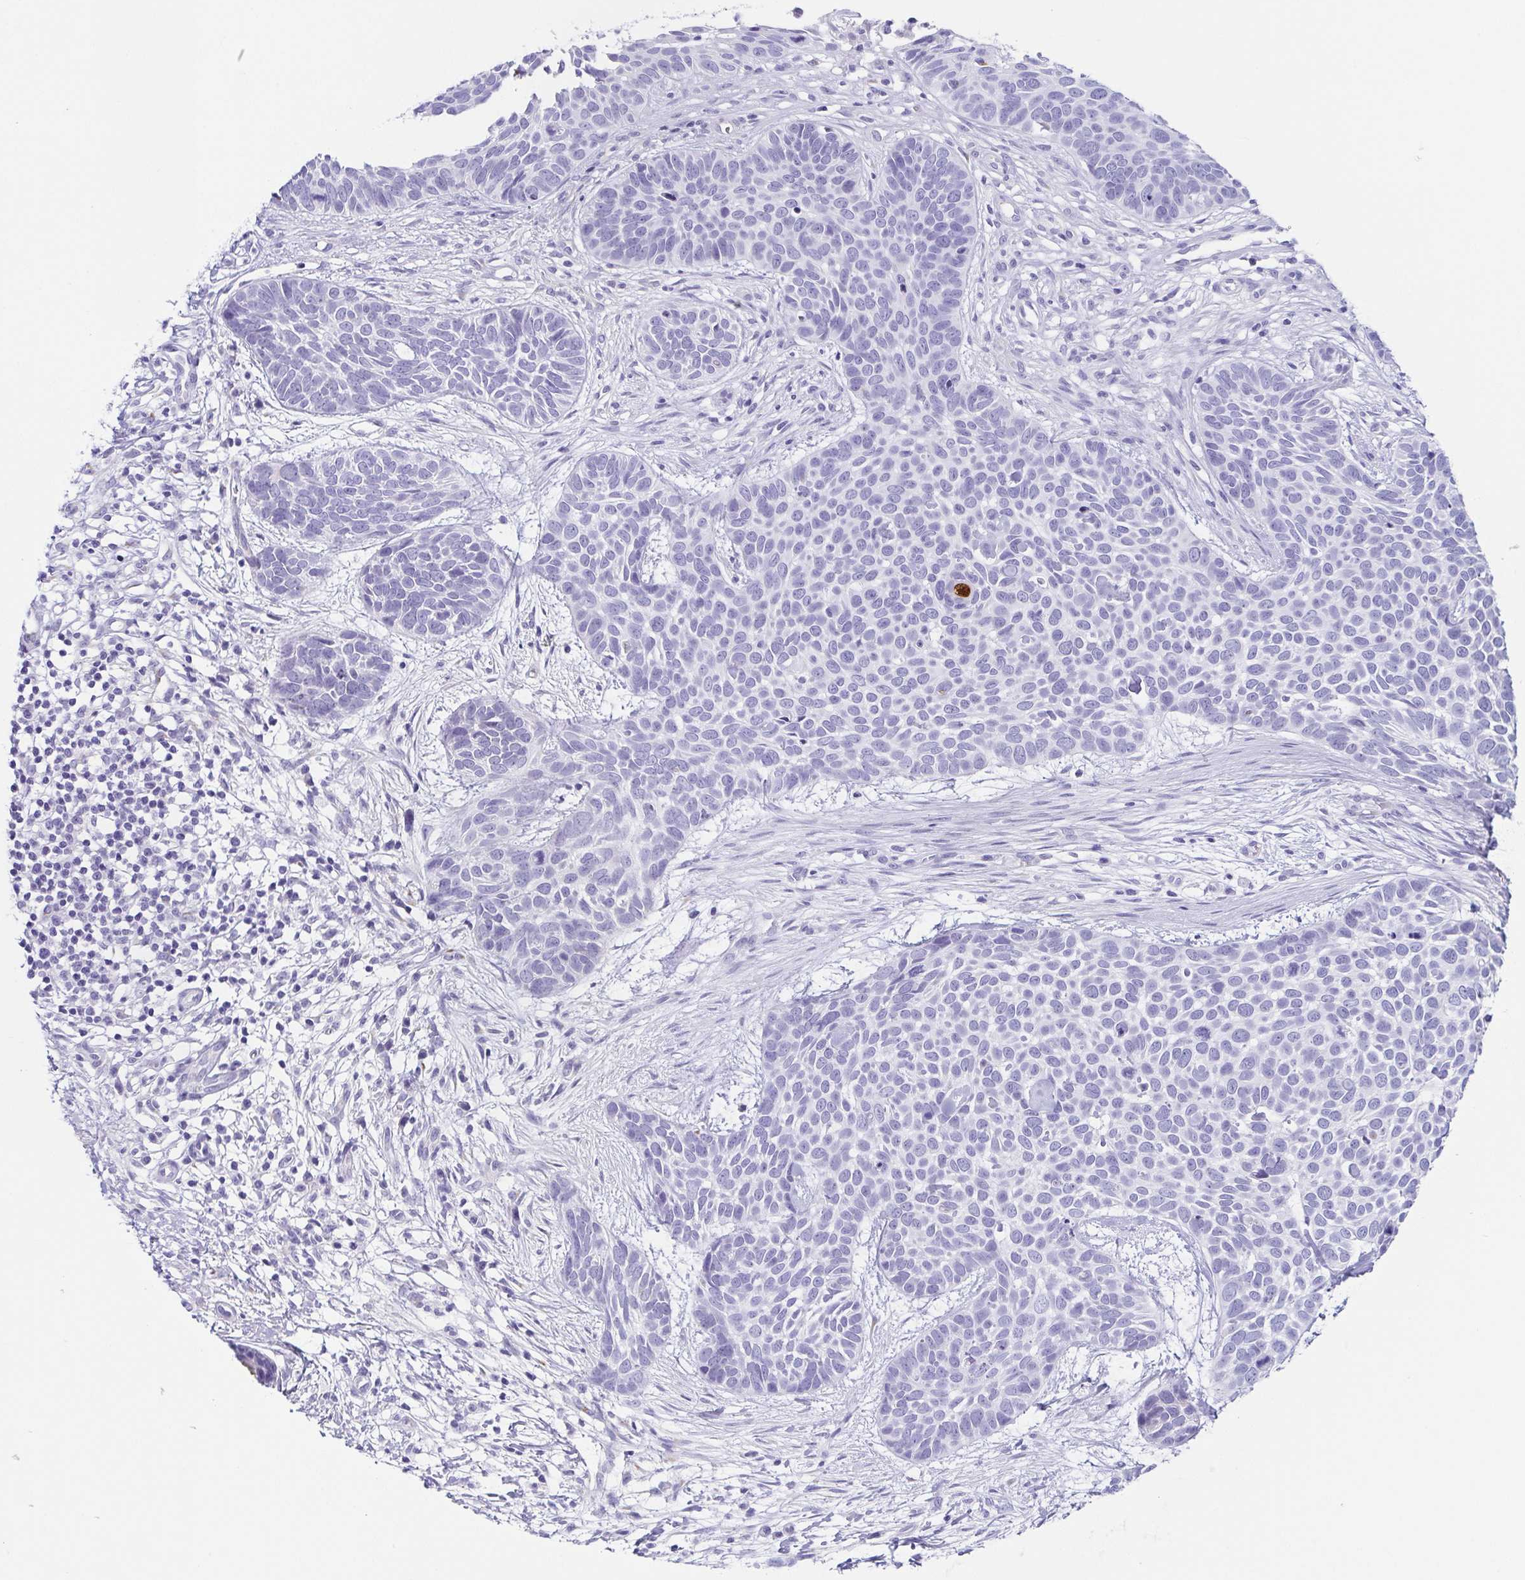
{"staining": {"intensity": "negative", "quantity": "none", "location": "none"}, "tissue": "skin cancer", "cell_type": "Tumor cells", "image_type": "cancer", "snomed": [{"axis": "morphology", "description": "Basal cell carcinoma"}, {"axis": "topography", "description": "Skin"}], "caption": "This is an immunohistochemistry (IHC) image of basal cell carcinoma (skin). There is no expression in tumor cells.", "gene": "LDLRAD1", "patient": {"sex": "male", "age": 69}}